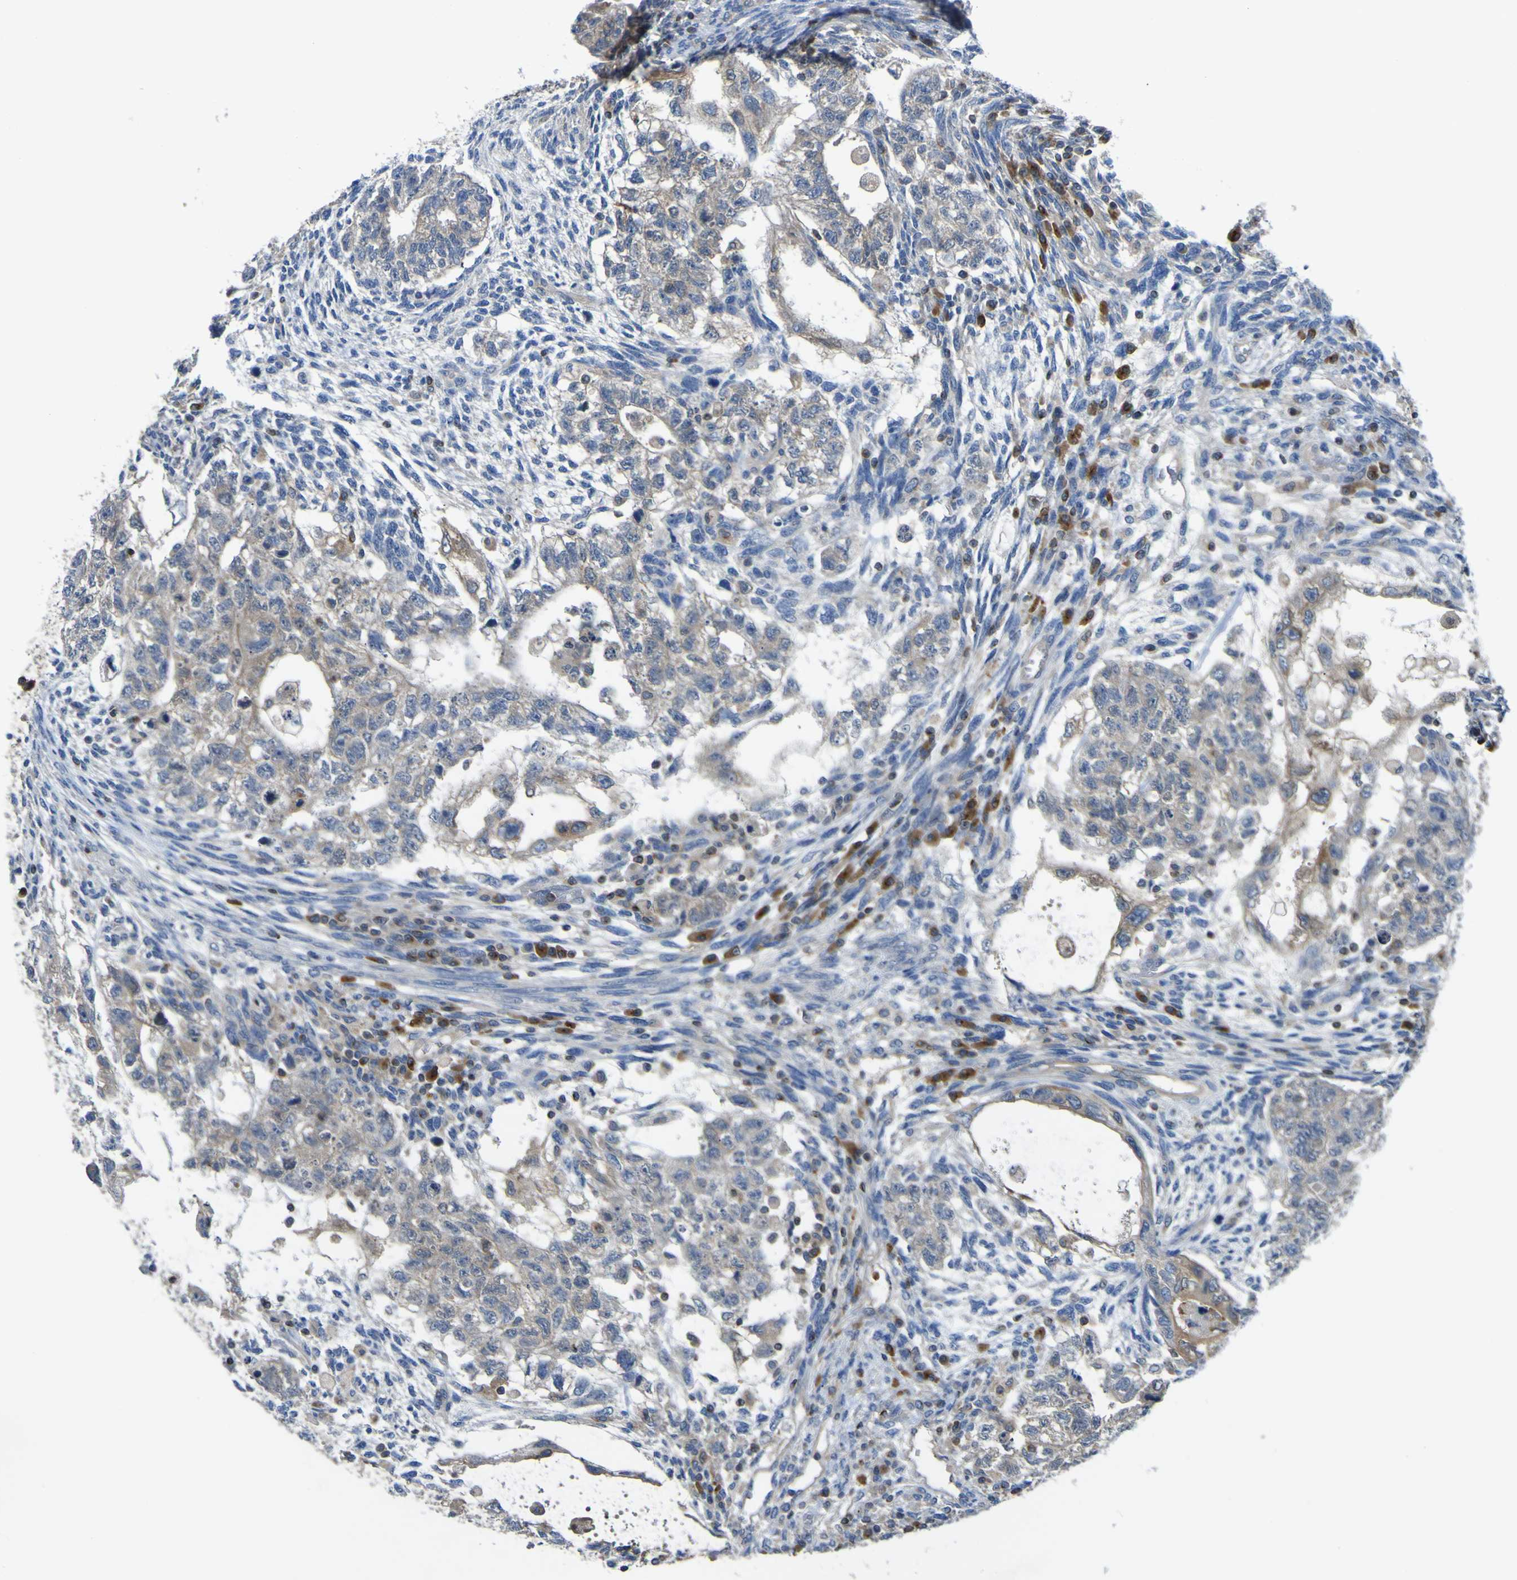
{"staining": {"intensity": "moderate", "quantity": "25%-75%", "location": "cytoplasmic/membranous"}, "tissue": "testis cancer", "cell_type": "Tumor cells", "image_type": "cancer", "snomed": [{"axis": "morphology", "description": "Normal tissue, NOS"}, {"axis": "morphology", "description": "Carcinoma, Embryonal, NOS"}, {"axis": "topography", "description": "Testis"}], "caption": "Embryonal carcinoma (testis) was stained to show a protein in brown. There is medium levels of moderate cytoplasmic/membranous expression in about 25%-75% of tumor cells.", "gene": "EML2", "patient": {"sex": "male", "age": 36}}